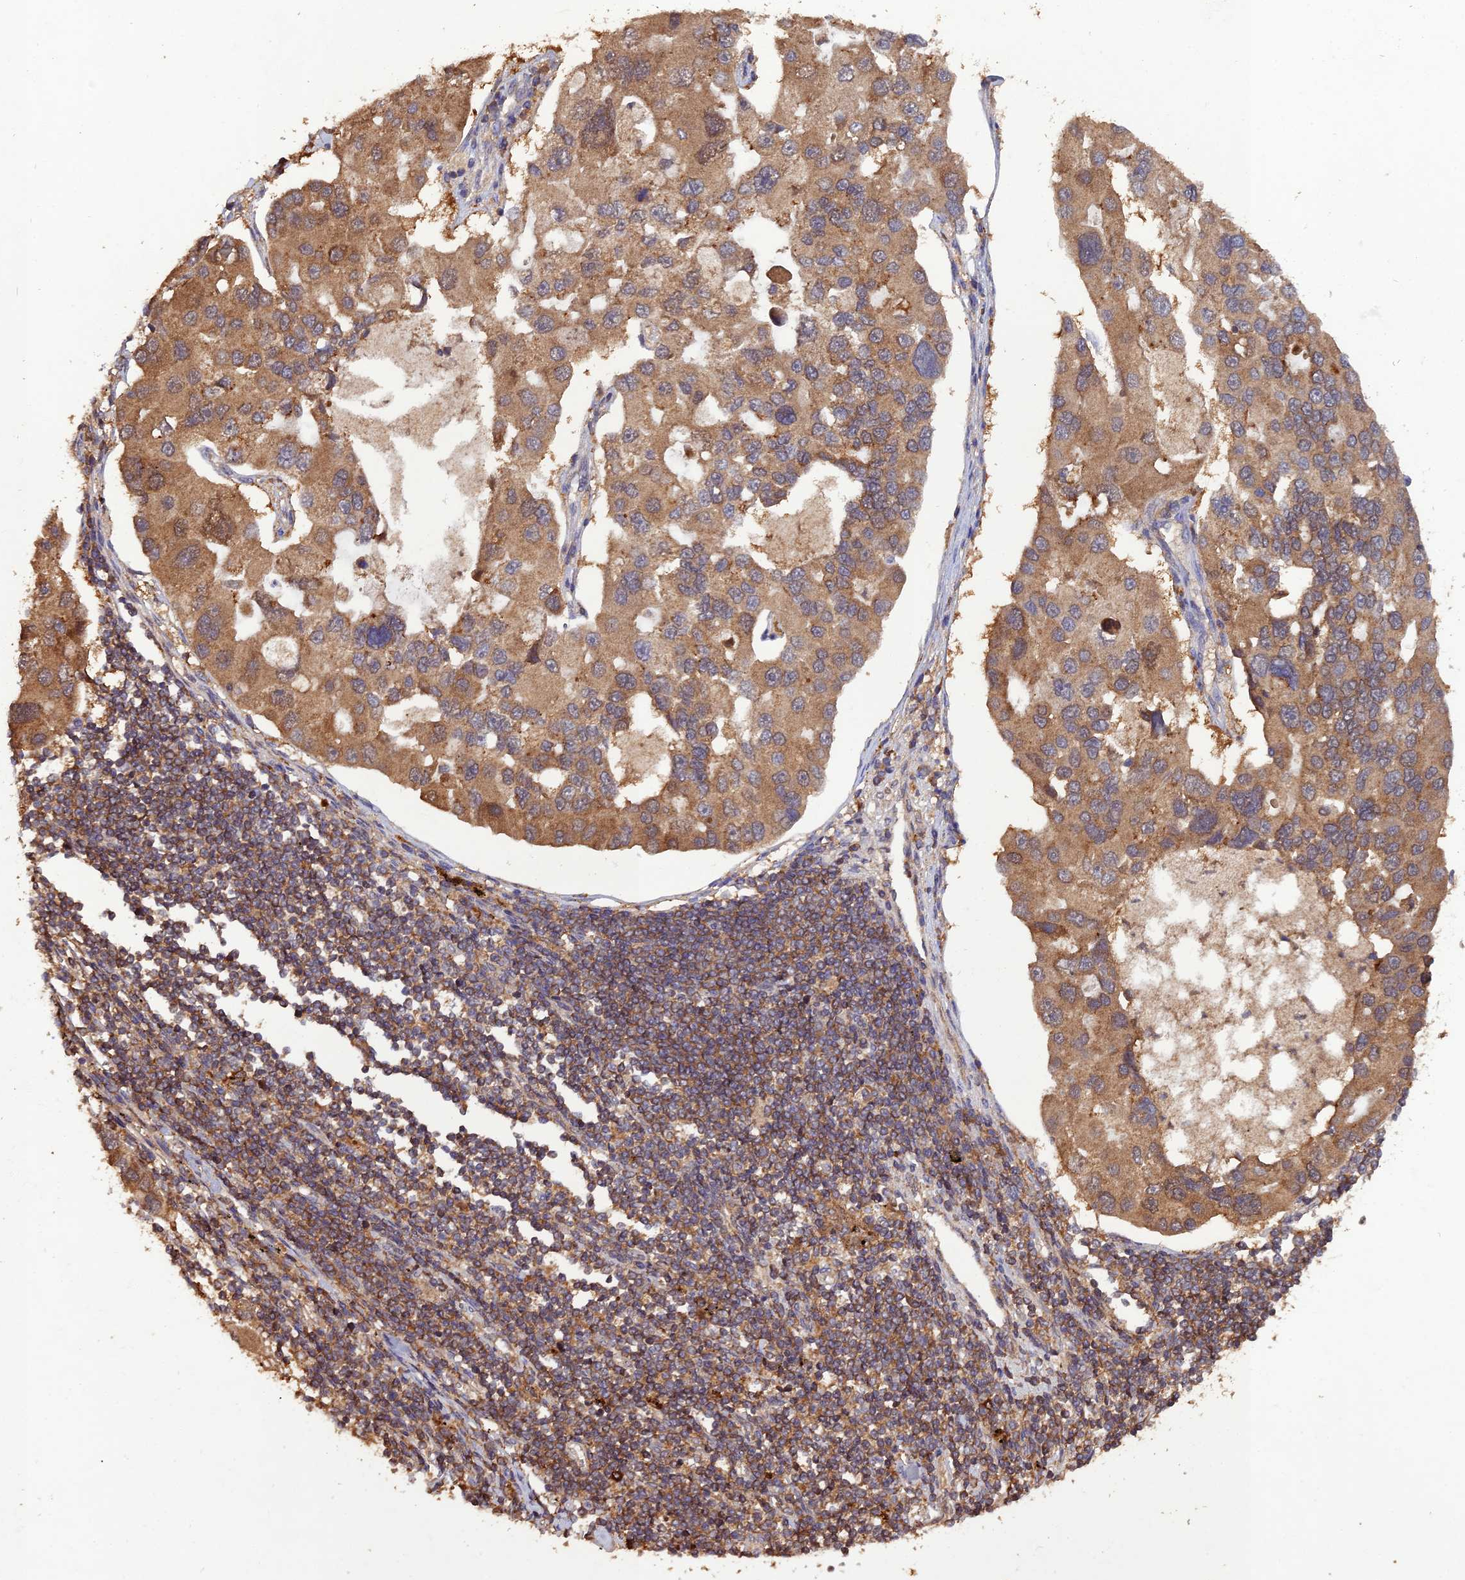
{"staining": {"intensity": "moderate", "quantity": ">75%", "location": "cytoplasmic/membranous"}, "tissue": "lung cancer", "cell_type": "Tumor cells", "image_type": "cancer", "snomed": [{"axis": "morphology", "description": "Adenocarcinoma, NOS"}, {"axis": "topography", "description": "Lung"}], "caption": "A photomicrograph showing moderate cytoplasmic/membranous expression in about >75% of tumor cells in lung adenocarcinoma, as visualized by brown immunohistochemical staining.", "gene": "TMEM258", "patient": {"sex": "female", "age": 54}}